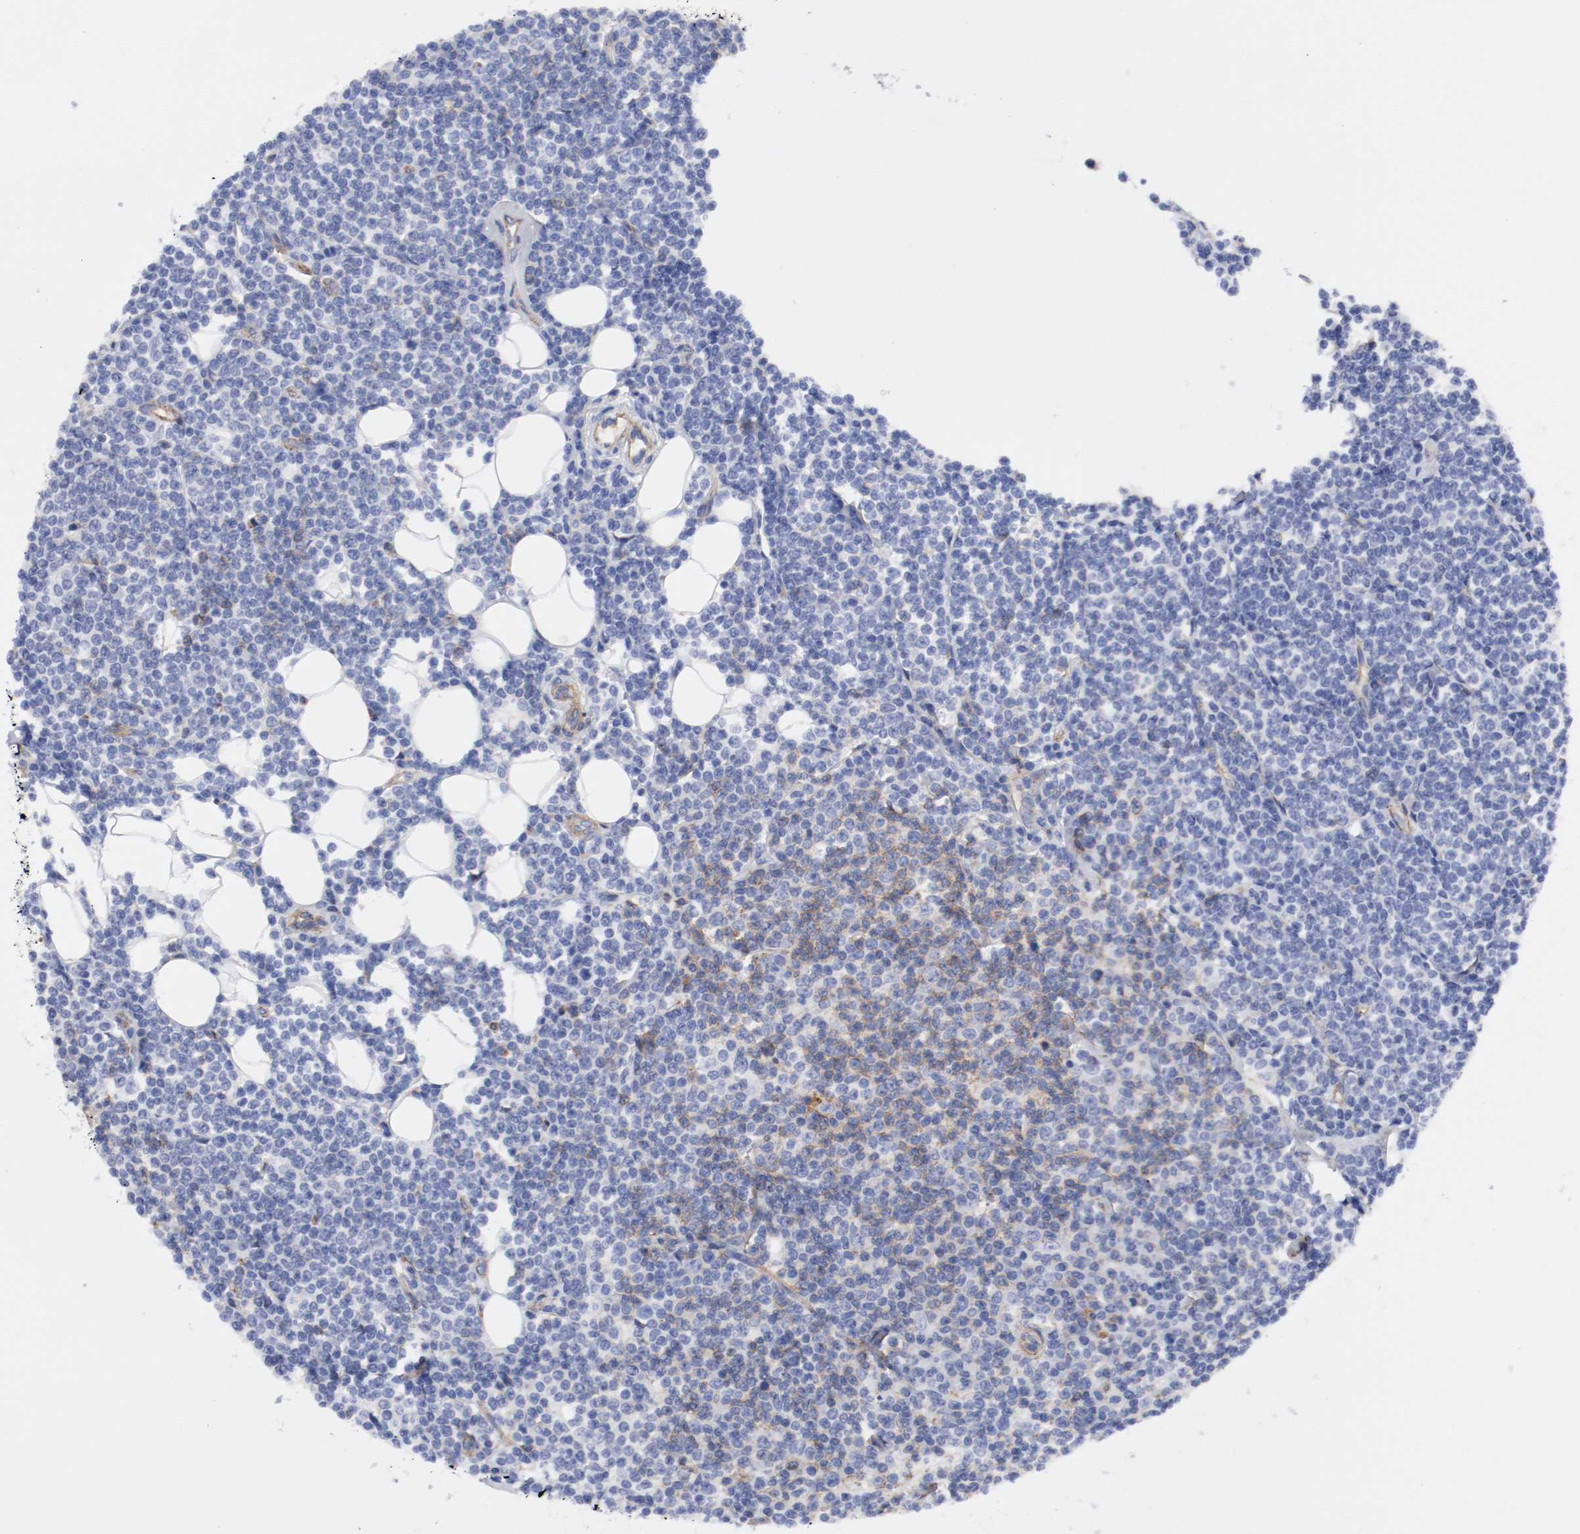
{"staining": {"intensity": "weak", "quantity": "<25%", "location": "cytoplasmic/membranous"}, "tissue": "lymphoma", "cell_type": "Tumor cells", "image_type": "cancer", "snomed": [{"axis": "morphology", "description": "Malignant lymphoma, non-Hodgkin's type, Low grade"}, {"axis": "topography", "description": "Soft tissue"}], "caption": "IHC image of lymphoma stained for a protein (brown), which reveals no expression in tumor cells.", "gene": "IFITM1", "patient": {"sex": "male", "age": 92}}